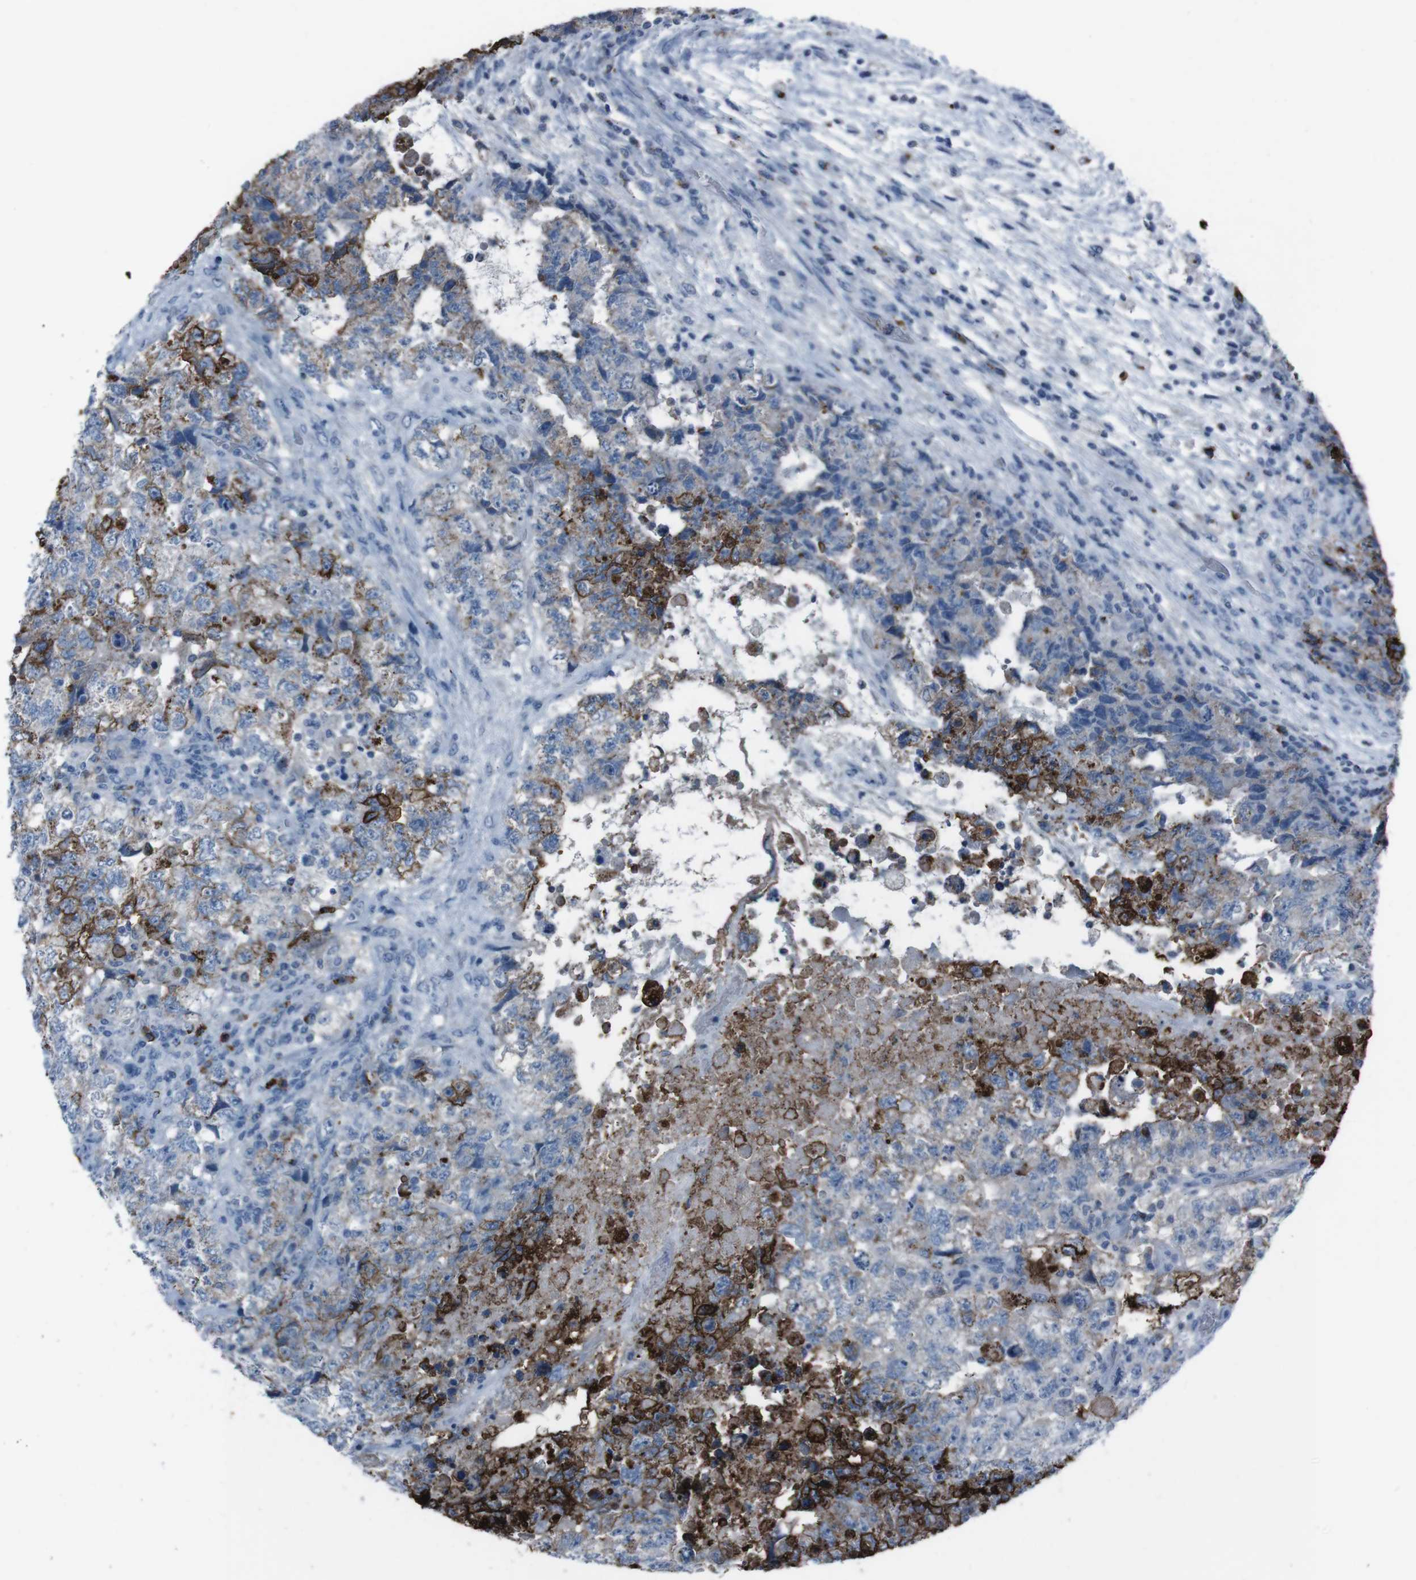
{"staining": {"intensity": "strong", "quantity": "25%-75%", "location": "cytoplasmic/membranous"}, "tissue": "testis cancer", "cell_type": "Tumor cells", "image_type": "cancer", "snomed": [{"axis": "morphology", "description": "Carcinoma, Embryonal, NOS"}, {"axis": "topography", "description": "Testis"}], "caption": "Immunohistochemistry (IHC) image of neoplastic tissue: embryonal carcinoma (testis) stained using IHC demonstrates high levels of strong protein expression localized specifically in the cytoplasmic/membranous of tumor cells, appearing as a cytoplasmic/membranous brown color.", "gene": "ST6GAL1", "patient": {"sex": "male", "age": 36}}